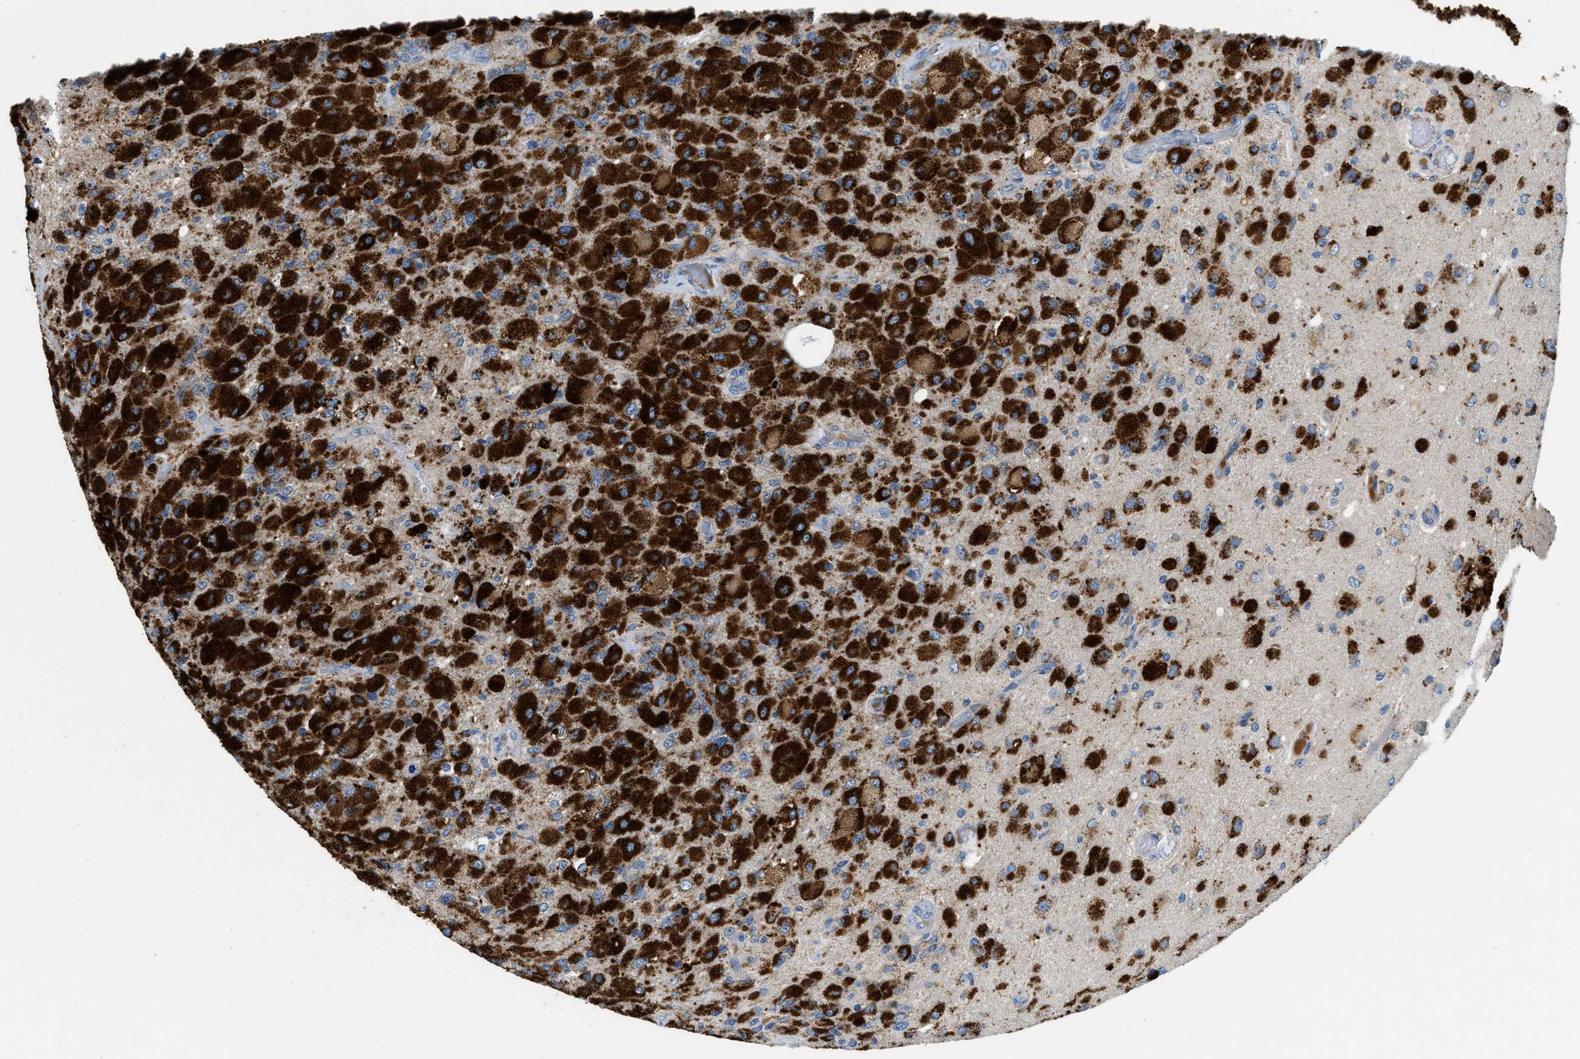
{"staining": {"intensity": "strong", "quantity": ">75%", "location": "cytoplasmic/membranous"}, "tissue": "glioma", "cell_type": "Tumor cells", "image_type": "cancer", "snomed": [{"axis": "morphology", "description": "Normal tissue, NOS"}, {"axis": "morphology", "description": "Glioma, malignant, High grade"}, {"axis": "topography", "description": "Cerebral cortex"}], "caption": "IHC staining of malignant glioma (high-grade), which exhibits high levels of strong cytoplasmic/membranous positivity in approximately >75% of tumor cells indicating strong cytoplasmic/membranous protein expression. The staining was performed using DAB (3,3'-diaminobenzidine) (brown) for protein detection and nuclei were counterstained in hematoxylin (blue).", "gene": "TSPAN3", "patient": {"sex": "male", "age": 77}}